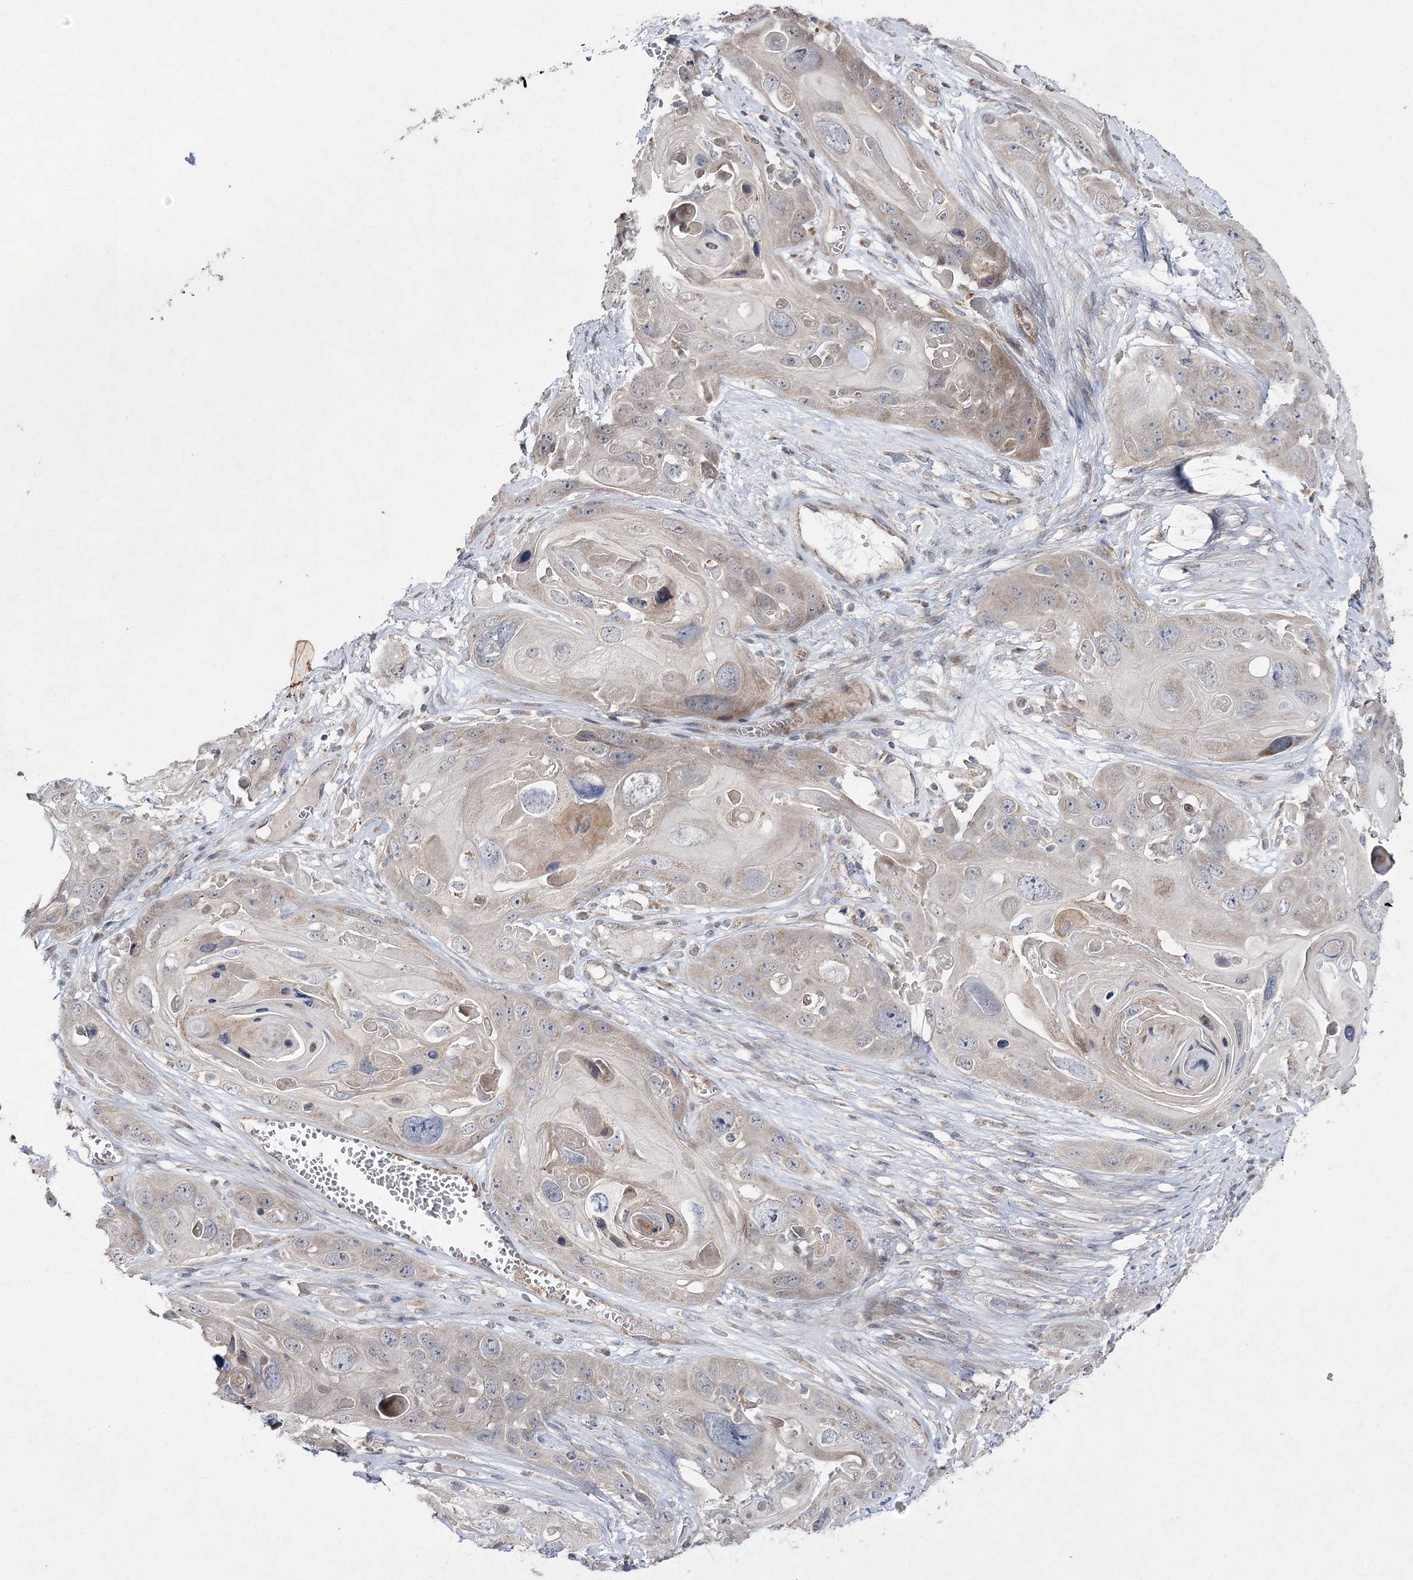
{"staining": {"intensity": "weak", "quantity": "<25%", "location": "cytoplasmic/membranous"}, "tissue": "skin cancer", "cell_type": "Tumor cells", "image_type": "cancer", "snomed": [{"axis": "morphology", "description": "Squamous cell carcinoma, NOS"}, {"axis": "topography", "description": "Skin"}], "caption": "Immunohistochemical staining of human skin cancer shows no significant staining in tumor cells.", "gene": "FANCL", "patient": {"sex": "male", "age": 55}}